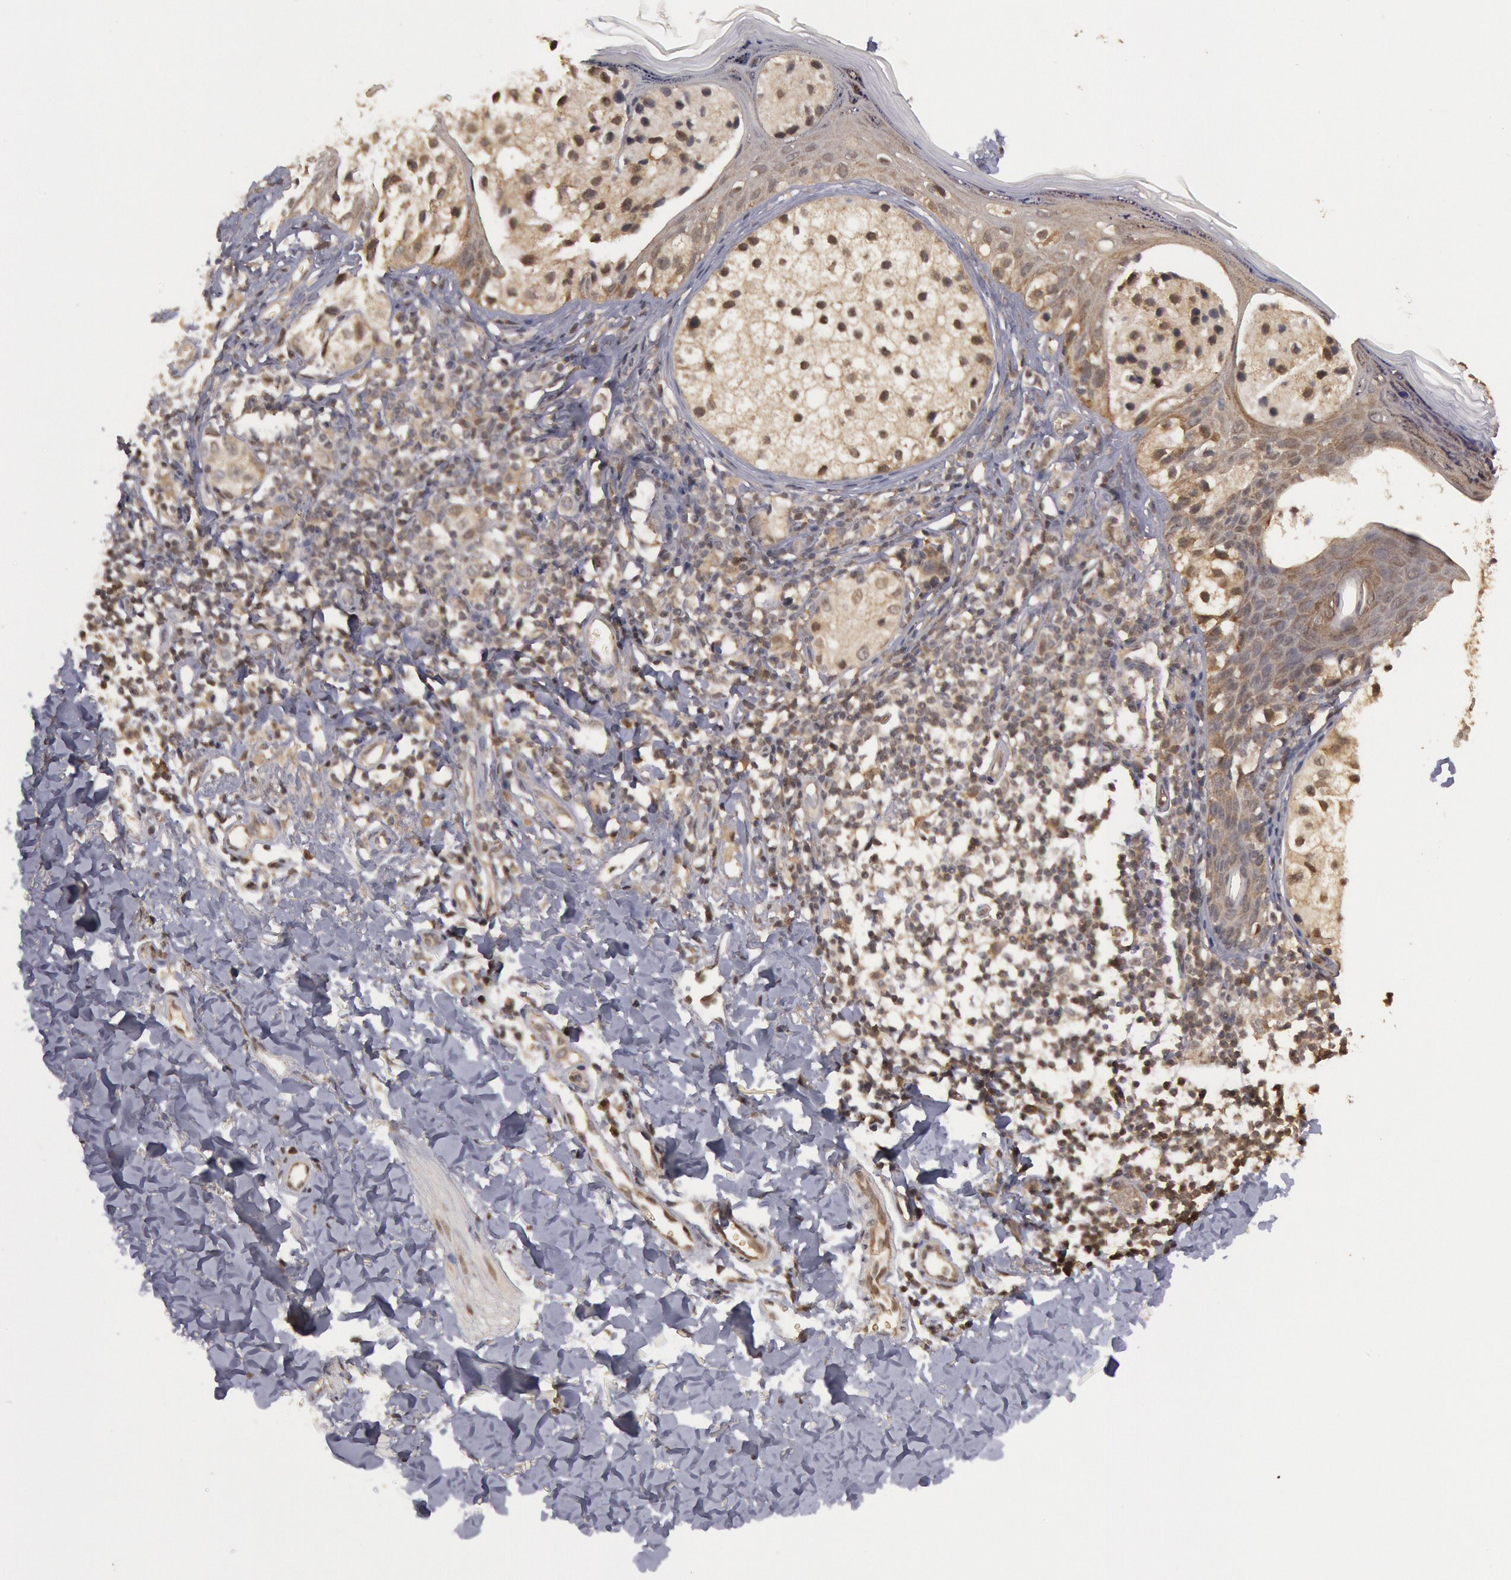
{"staining": {"intensity": "weak", "quantity": "25%-75%", "location": "cytoplasmic/membranous,nuclear"}, "tissue": "melanoma", "cell_type": "Tumor cells", "image_type": "cancer", "snomed": [{"axis": "morphology", "description": "Malignant melanoma, NOS"}, {"axis": "topography", "description": "Skin"}], "caption": "Tumor cells demonstrate low levels of weak cytoplasmic/membranous and nuclear staining in approximately 25%-75% of cells in human melanoma.", "gene": "USP14", "patient": {"sex": "male", "age": 23}}